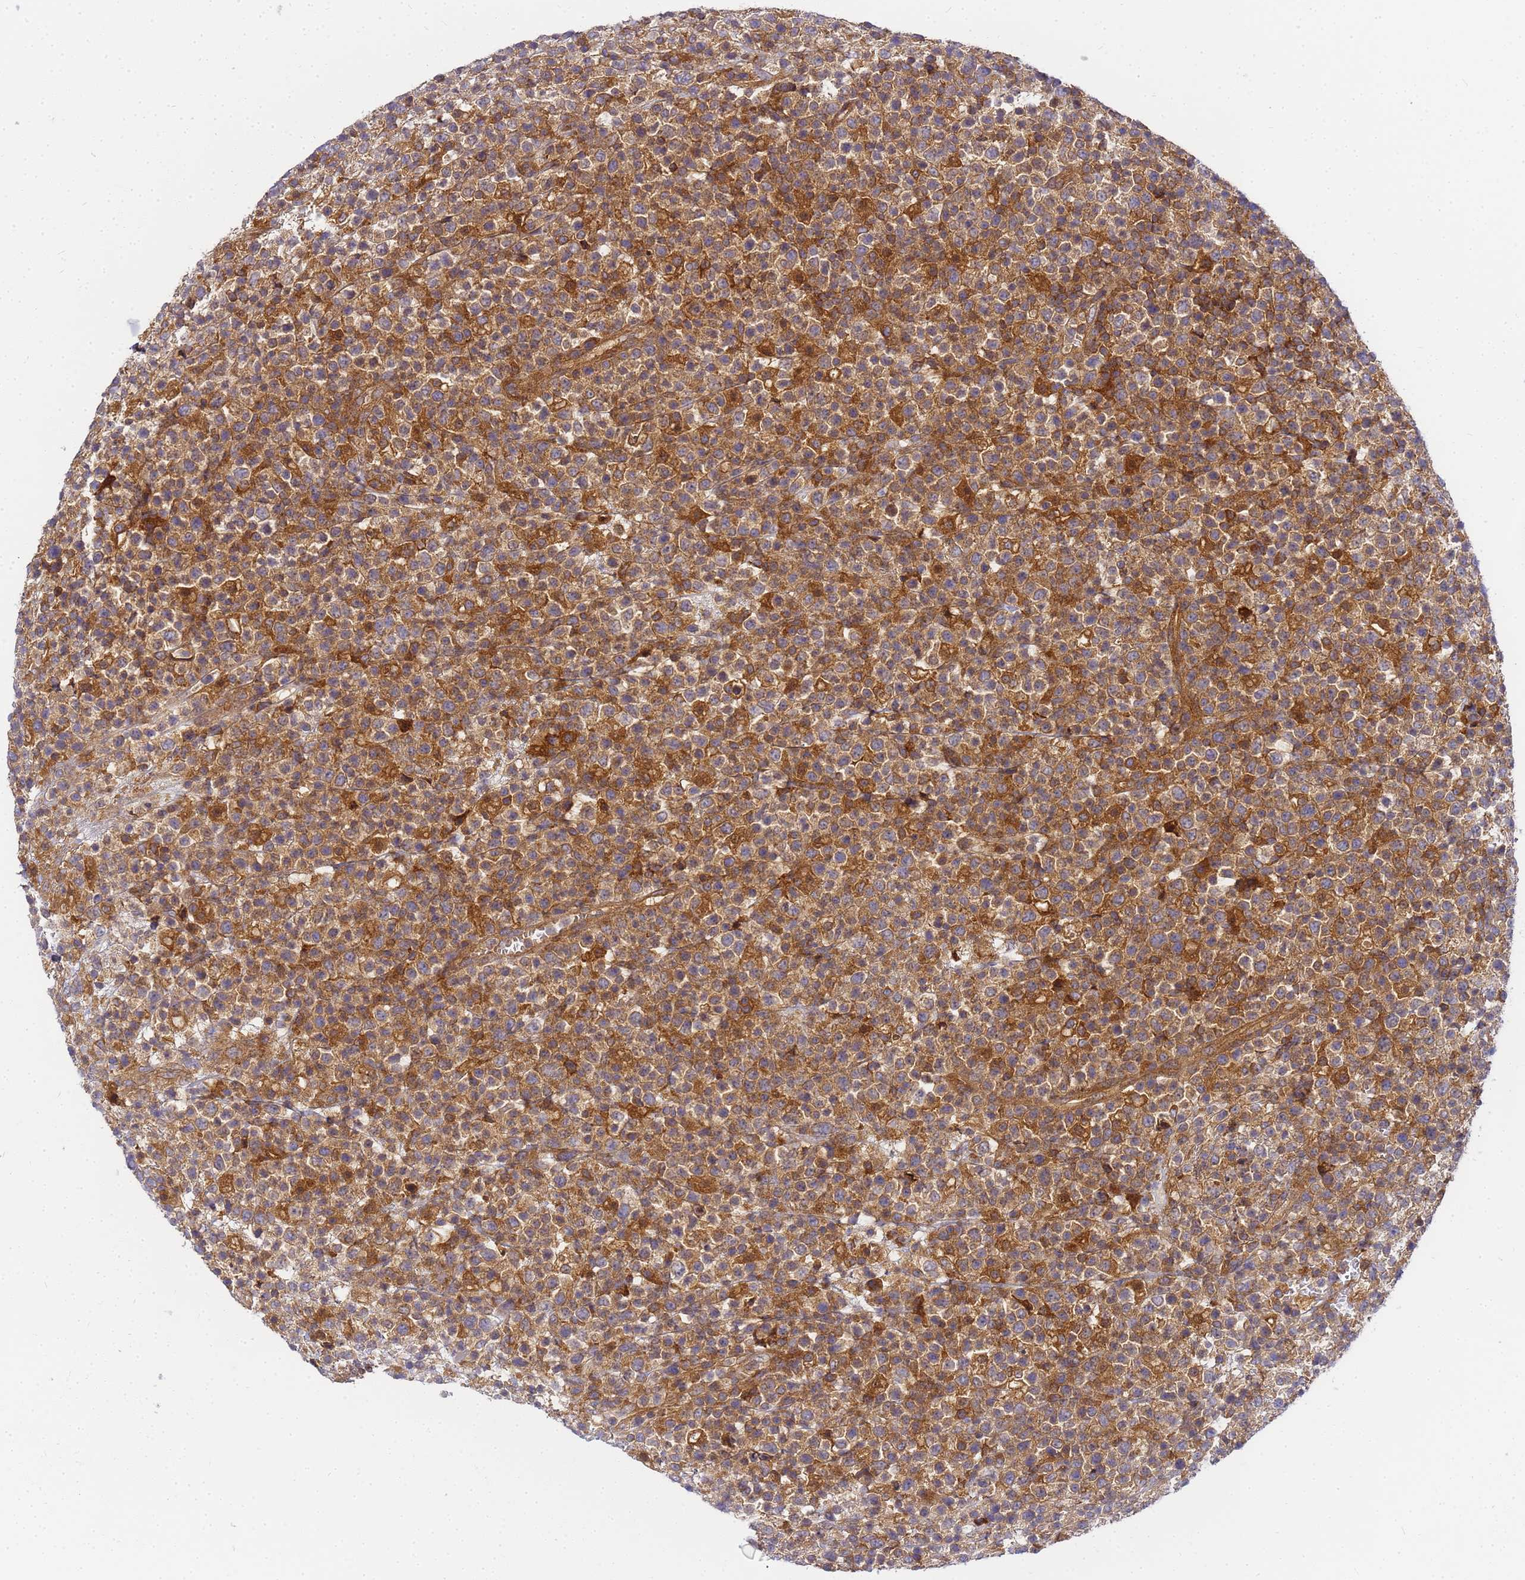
{"staining": {"intensity": "moderate", "quantity": ">75%", "location": "cytoplasmic/membranous"}, "tissue": "lymphoma", "cell_type": "Tumor cells", "image_type": "cancer", "snomed": [{"axis": "morphology", "description": "Malignant lymphoma, non-Hodgkin's type, High grade"}, {"axis": "topography", "description": "Colon"}], "caption": "Tumor cells show medium levels of moderate cytoplasmic/membranous positivity in approximately >75% of cells in lymphoma.", "gene": "CHM", "patient": {"sex": "female", "age": 53}}